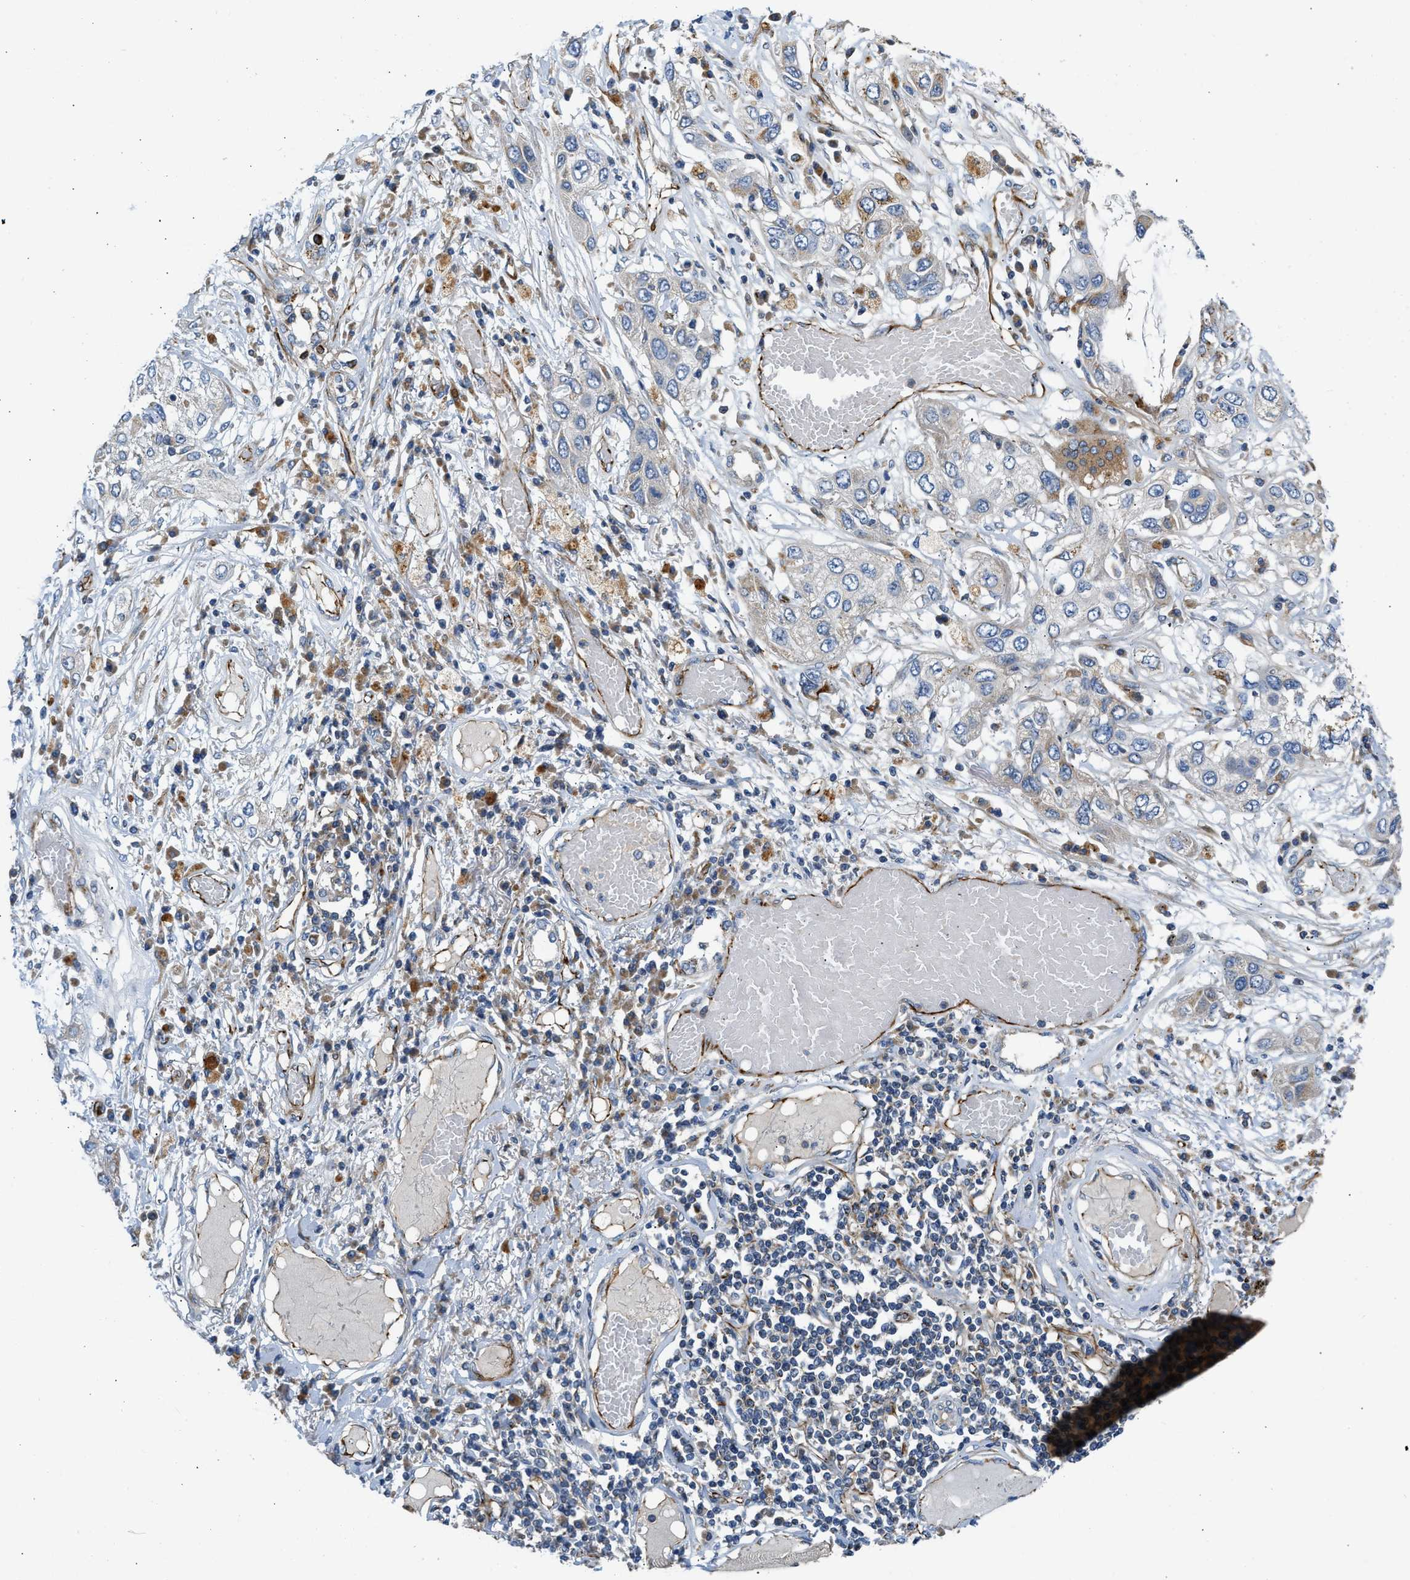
{"staining": {"intensity": "moderate", "quantity": "<25%", "location": "cytoplasmic/membranous"}, "tissue": "lung cancer", "cell_type": "Tumor cells", "image_type": "cancer", "snomed": [{"axis": "morphology", "description": "Squamous cell carcinoma, NOS"}, {"axis": "topography", "description": "Lung"}], "caption": "Lung cancer was stained to show a protein in brown. There is low levels of moderate cytoplasmic/membranous positivity in approximately <25% of tumor cells.", "gene": "ULK4", "patient": {"sex": "male", "age": 71}}